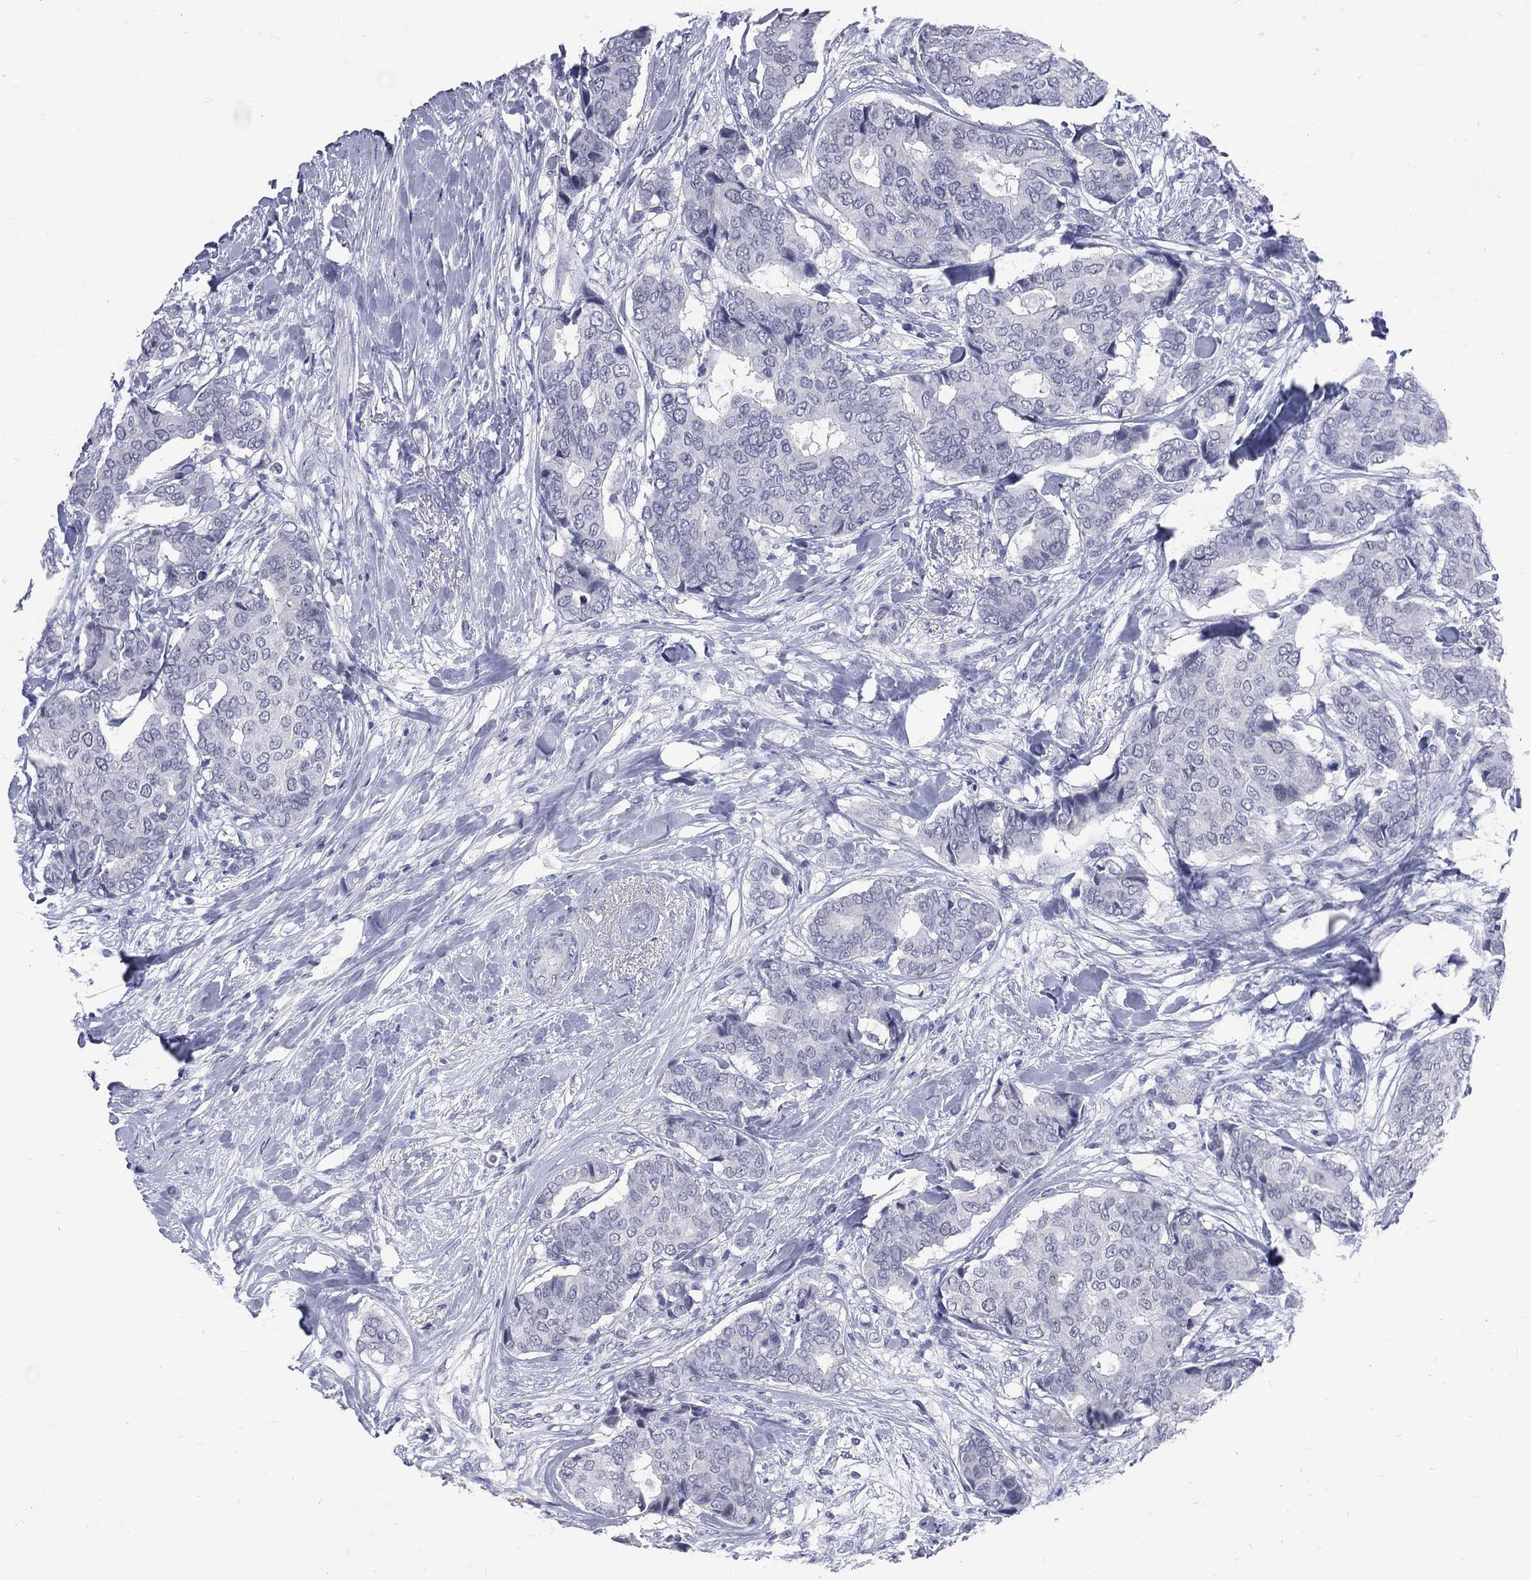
{"staining": {"intensity": "negative", "quantity": "none", "location": "none"}, "tissue": "breast cancer", "cell_type": "Tumor cells", "image_type": "cancer", "snomed": [{"axis": "morphology", "description": "Duct carcinoma"}, {"axis": "topography", "description": "Breast"}], "caption": "A high-resolution image shows IHC staining of breast cancer, which demonstrates no significant expression in tumor cells. (Brightfield microscopy of DAB (3,3'-diaminobenzidine) IHC at high magnification).", "gene": "MLLT10", "patient": {"sex": "female", "age": 75}}